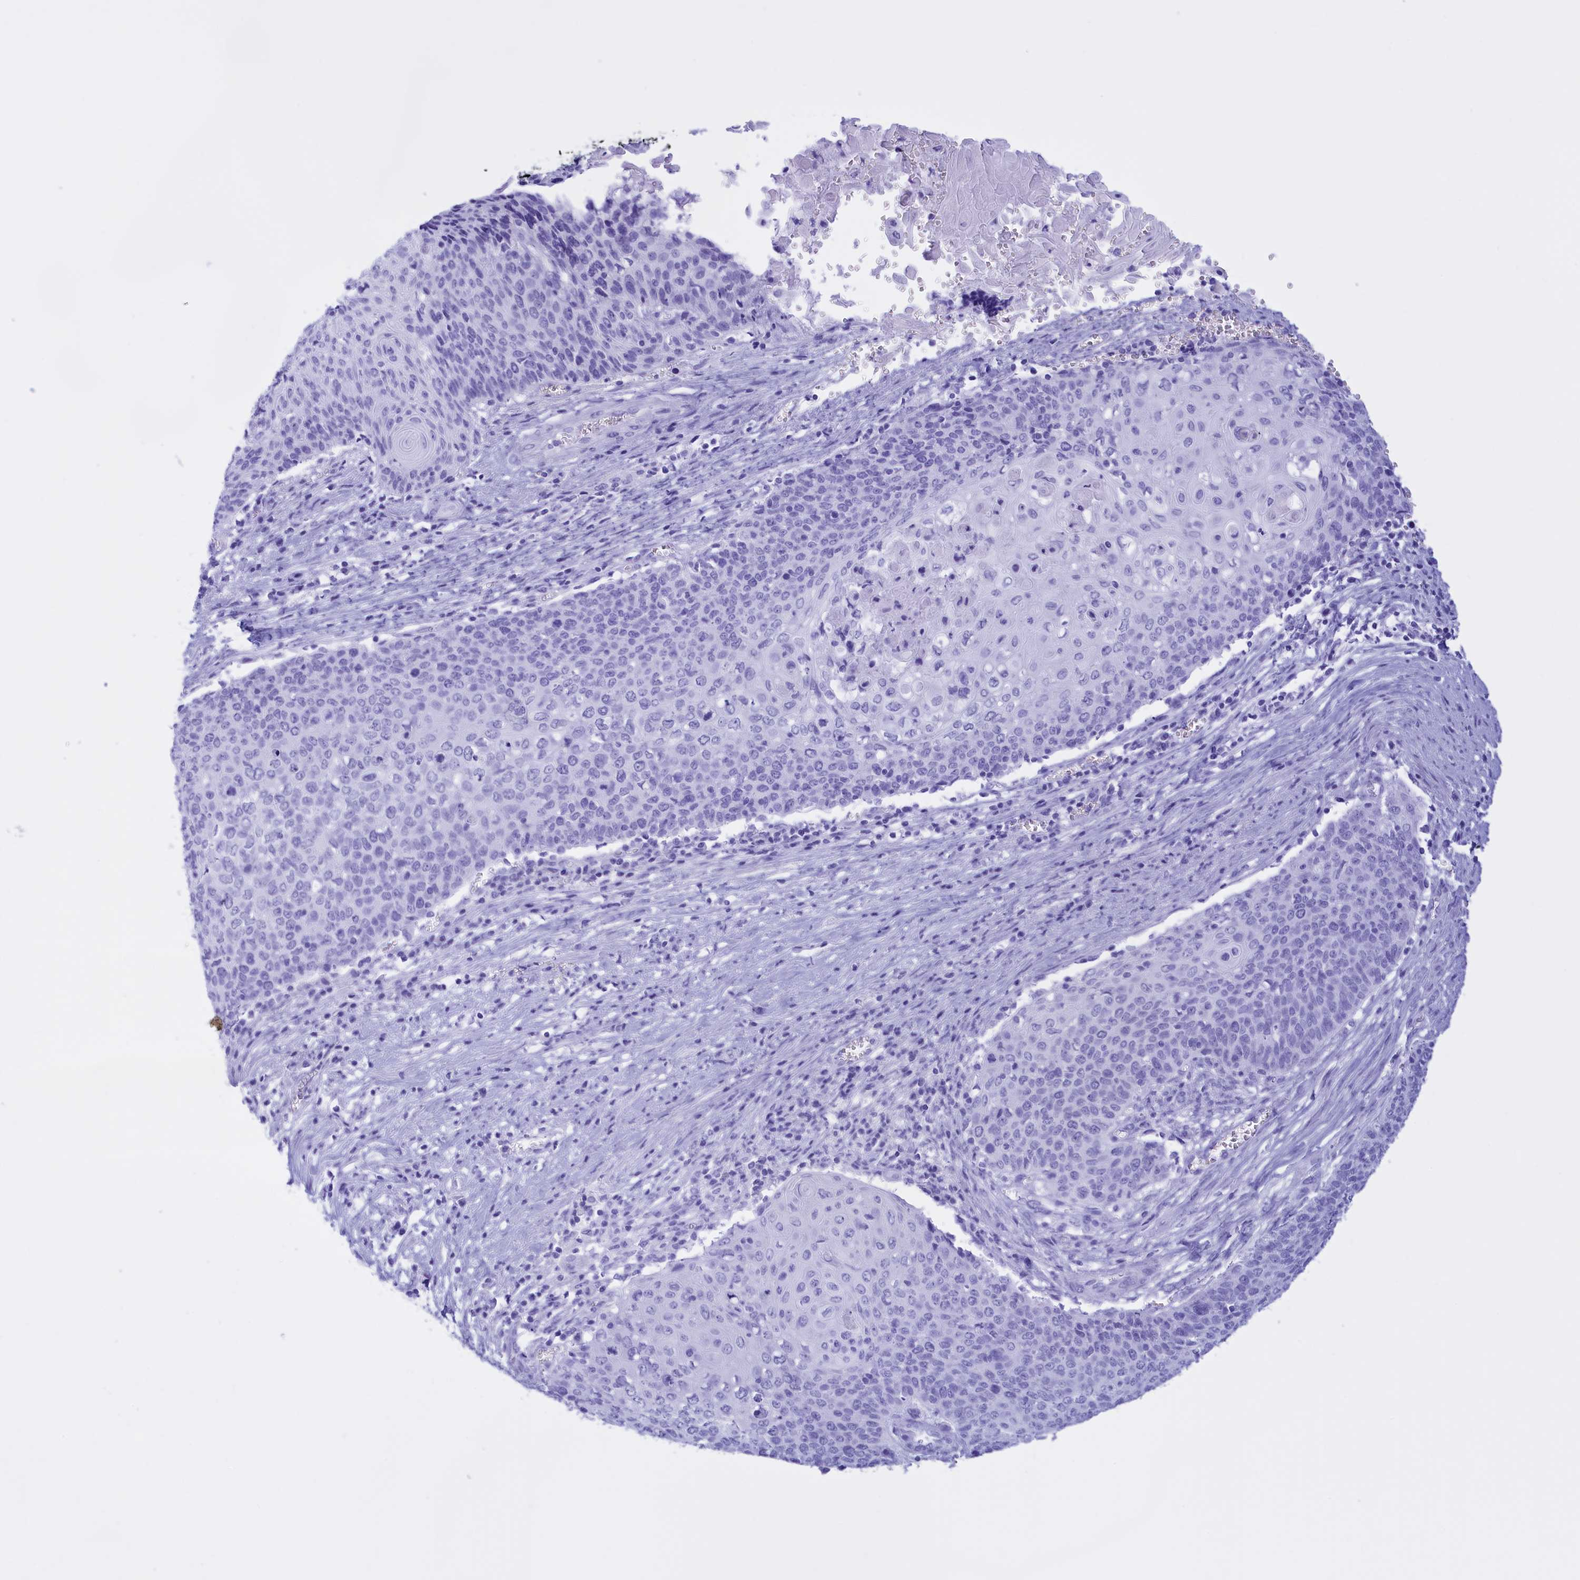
{"staining": {"intensity": "negative", "quantity": "none", "location": "none"}, "tissue": "cervical cancer", "cell_type": "Tumor cells", "image_type": "cancer", "snomed": [{"axis": "morphology", "description": "Squamous cell carcinoma, NOS"}, {"axis": "topography", "description": "Cervix"}], "caption": "Tumor cells are negative for protein expression in human cervical squamous cell carcinoma.", "gene": "BRI3", "patient": {"sex": "female", "age": 39}}